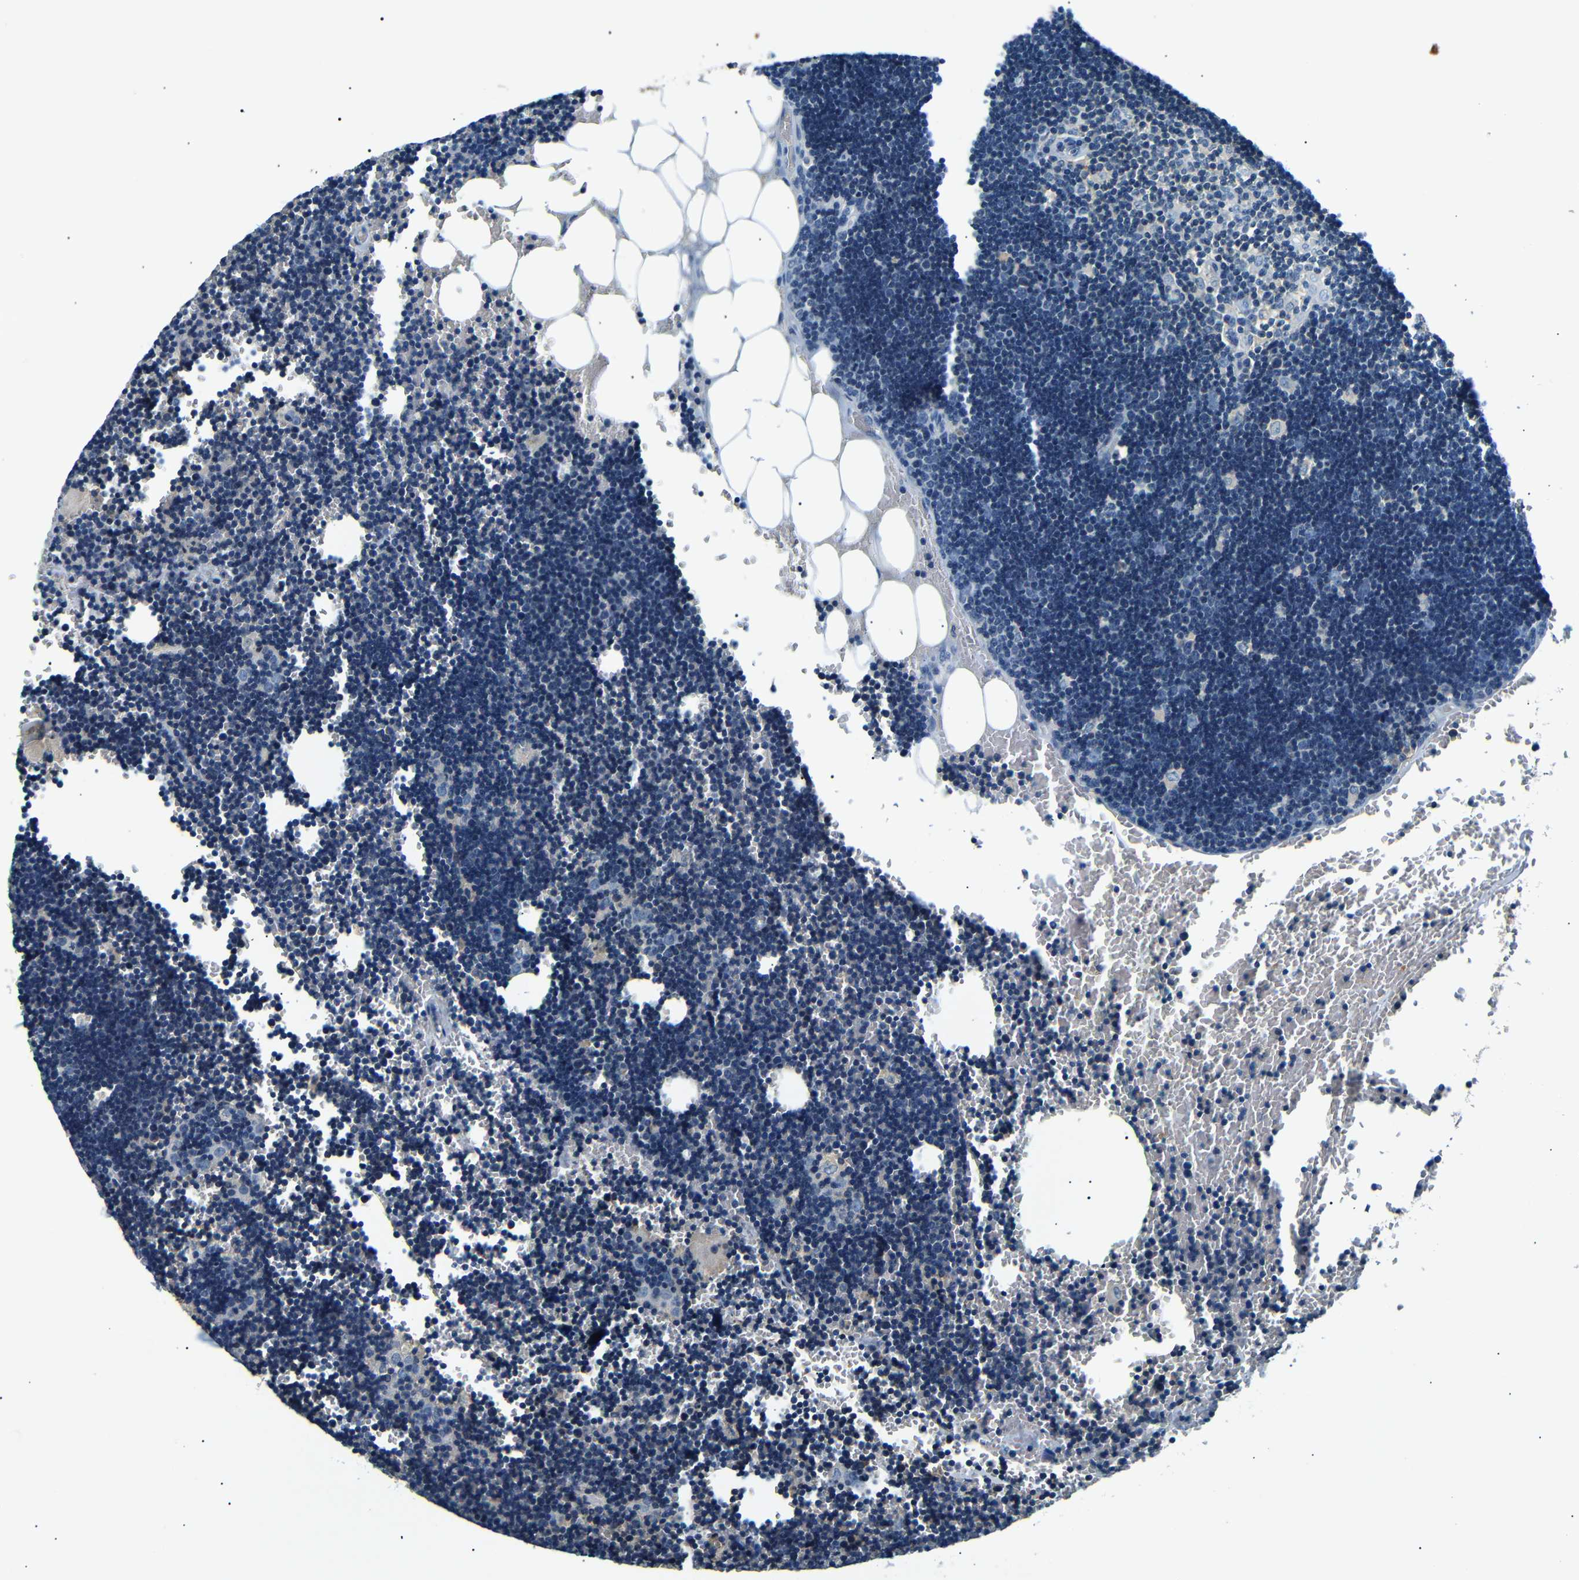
{"staining": {"intensity": "weak", "quantity": "<25%", "location": "cytoplasmic/membranous"}, "tissue": "lymph node", "cell_type": "Germinal center cells", "image_type": "normal", "snomed": [{"axis": "morphology", "description": "Normal tissue, NOS"}, {"axis": "topography", "description": "Lymph node"}], "caption": "This photomicrograph is of benign lymph node stained with immunohistochemistry (IHC) to label a protein in brown with the nuclei are counter-stained blue. There is no expression in germinal center cells. (DAB immunohistochemistry, high magnification).", "gene": "LHCGR", "patient": {"sex": "male", "age": 33}}